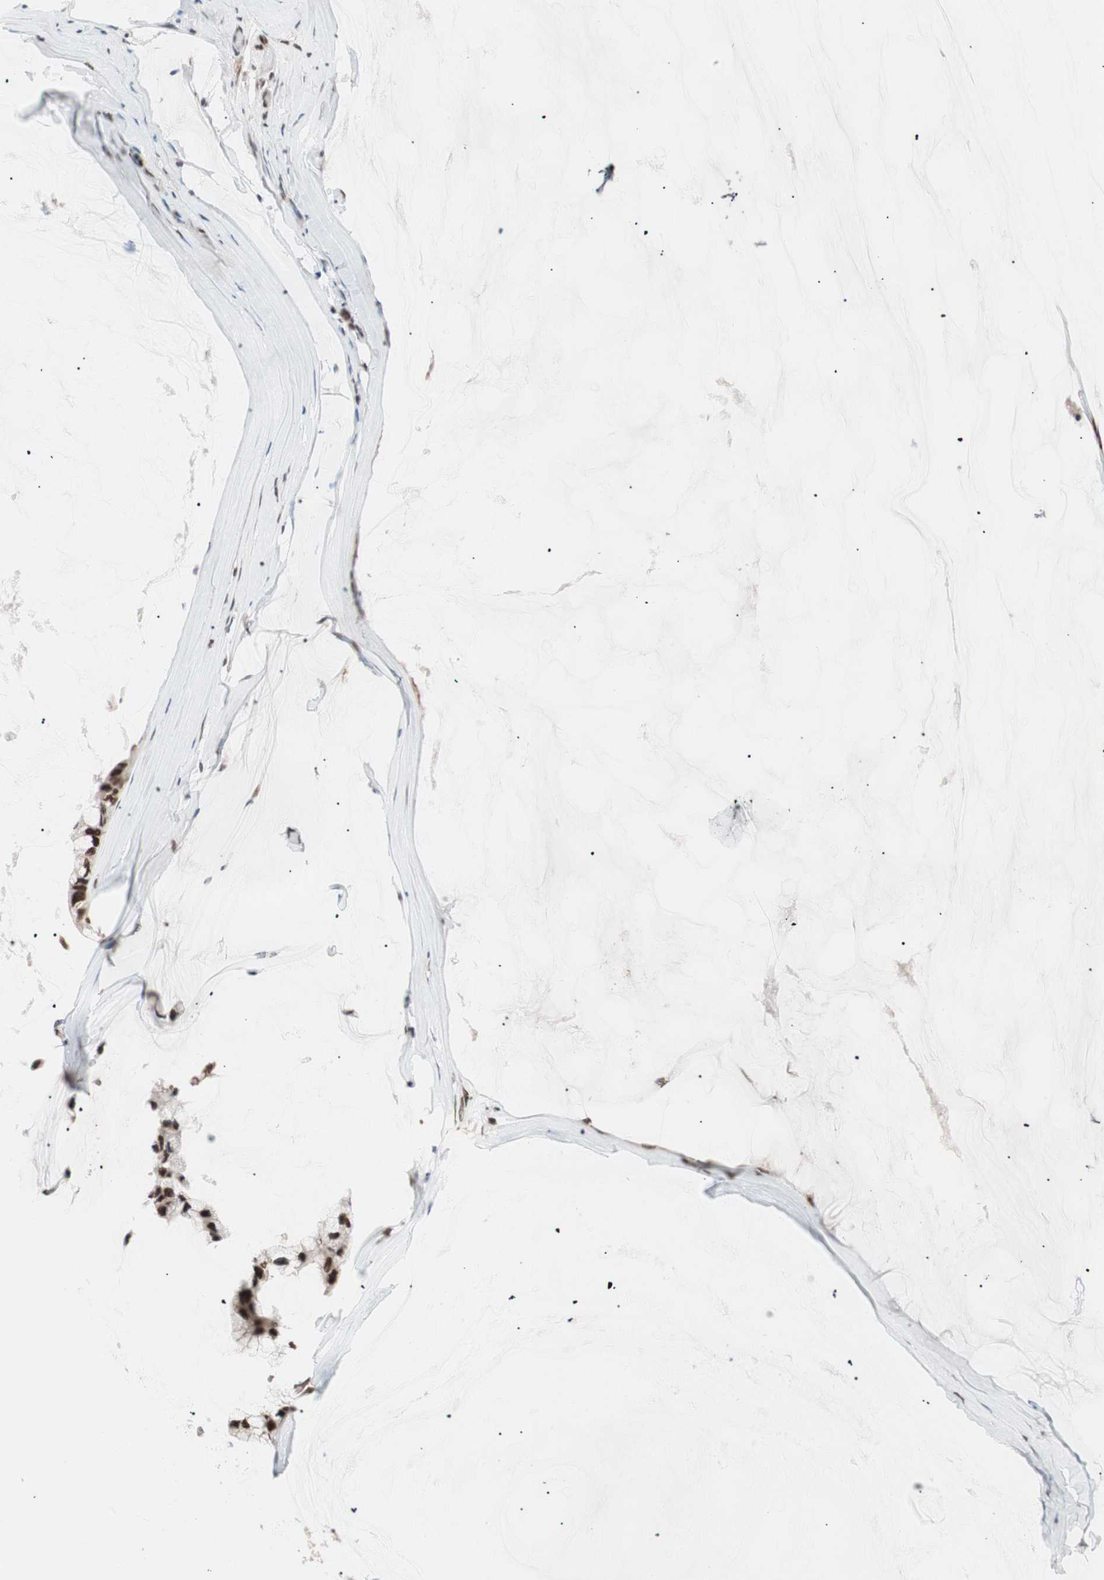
{"staining": {"intensity": "strong", "quantity": ">75%", "location": "nuclear"}, "tissue": "ovarian cancer", "cell_type": "Tumor cells", "image_type": "cancer", "snomed": [{"axis": "morphology", "description": "Cystadenocarcinoma, mucinous, NOS"}, {"axis": "topography", "description": "Ovary"}], "caption": "Protein positivity by IHC reveals strong nuclear positivity in approximately >75% of tumor cells in ovarian mucinous cystadenocarcinoma. (Stains: DAB in brown, nuclei in blue, Microscopy: brightfield microscopy at high magnification).", "gene": "CHAMP1", "patient": {"sex": "female", "age": 39}}